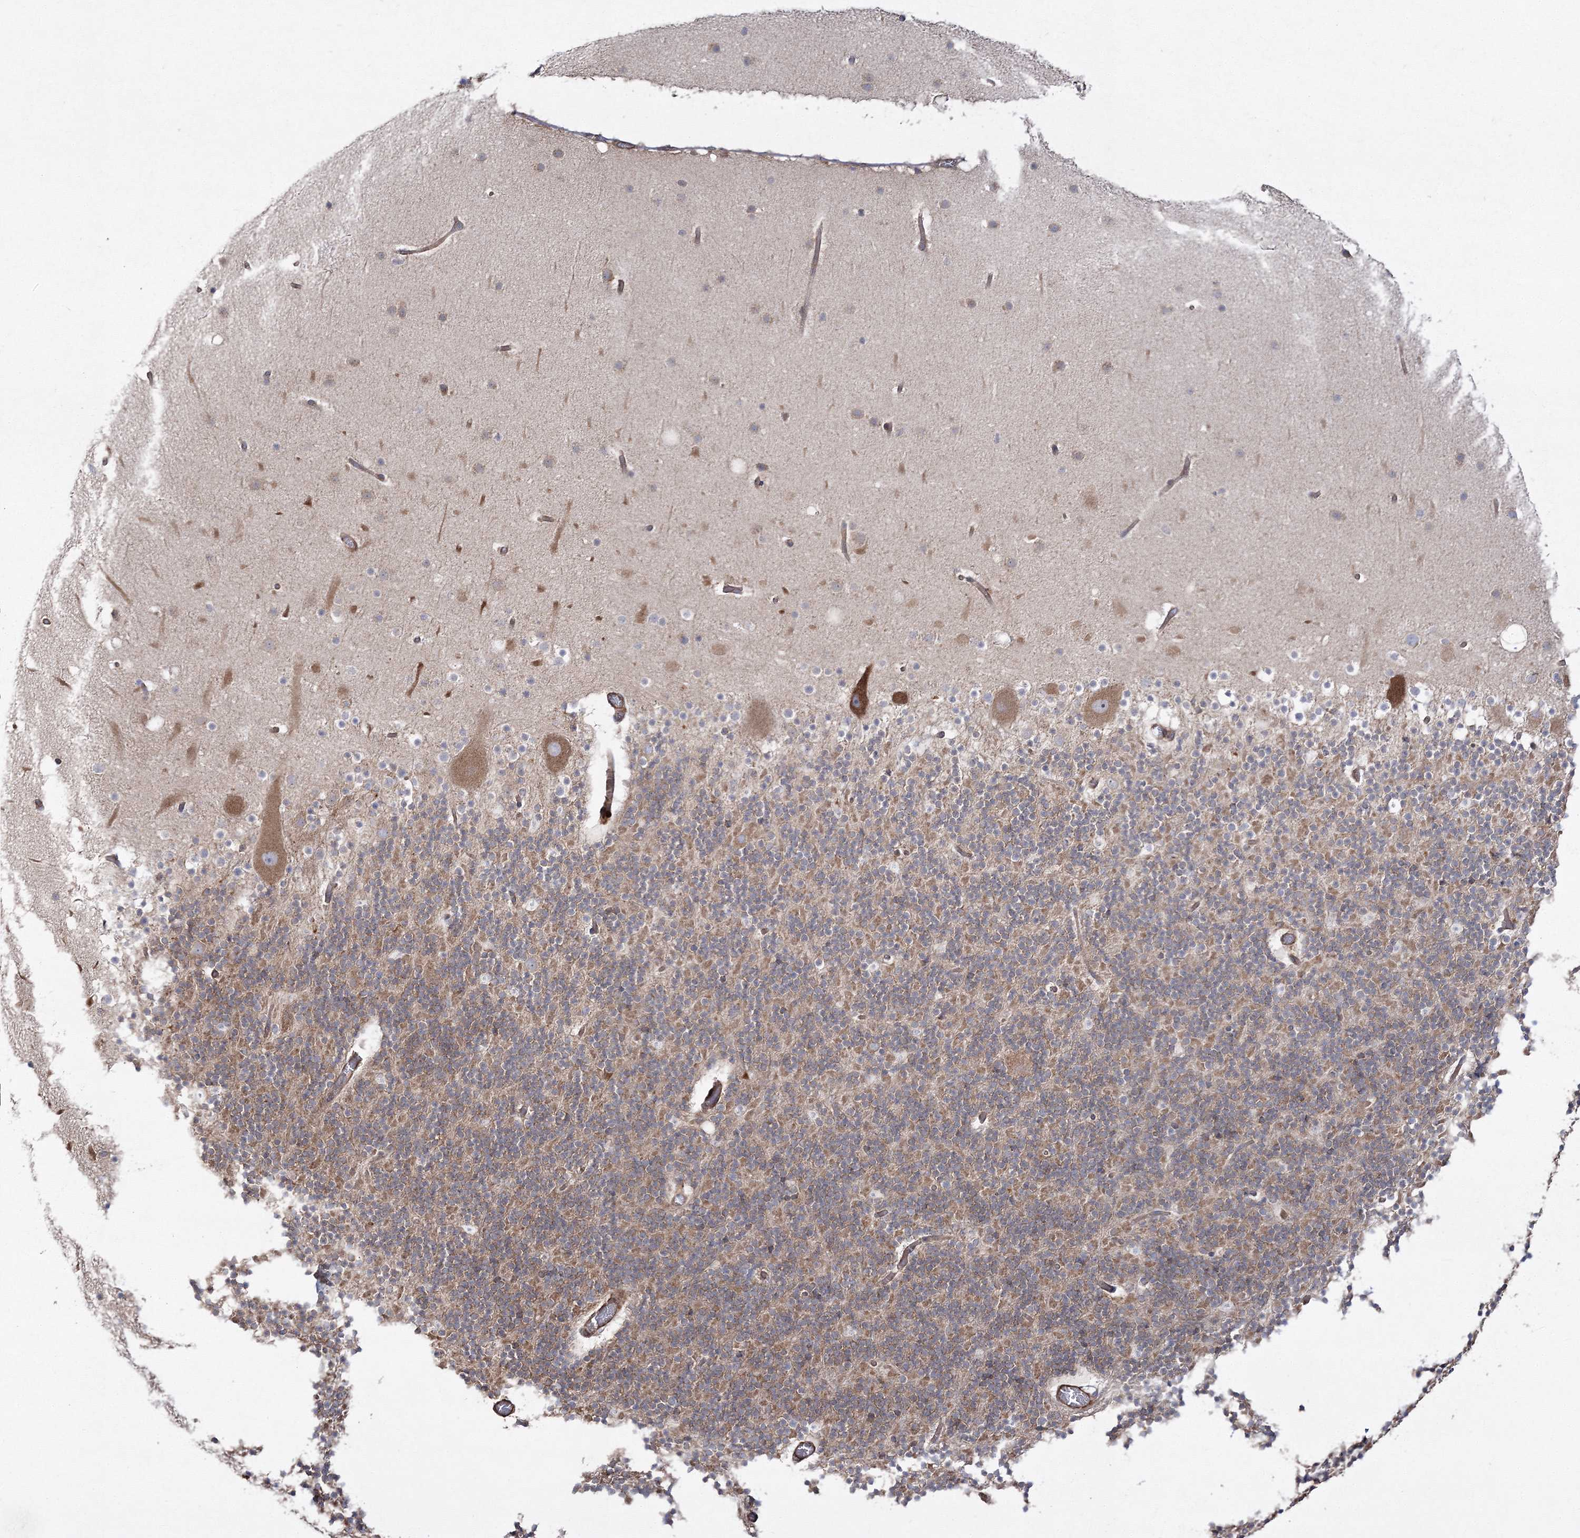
{"staining": {"intensity": "moderate", "quantity": "25%-75%", "location": "cytoplasmic/membranous"}, "tissue": "cerebellum", "cell_type": "Cells in granular layer", "image_type": "normal", "snomed": [{"axis": "morphology", "description": "Normal tissue, NOS"}, {"axis": "topography", "description": "Cerebellum"}], "caption": "The histopathology image displays a brown stain indicating the presence of a protein in the cytoplasmic/membranous of cells in granular layer in cerebellum. (DAB IHC with brightfield microscopy, high magnification).", "gene": "ZSWIM6", "patient": {"sex": "male", "age": 57}}